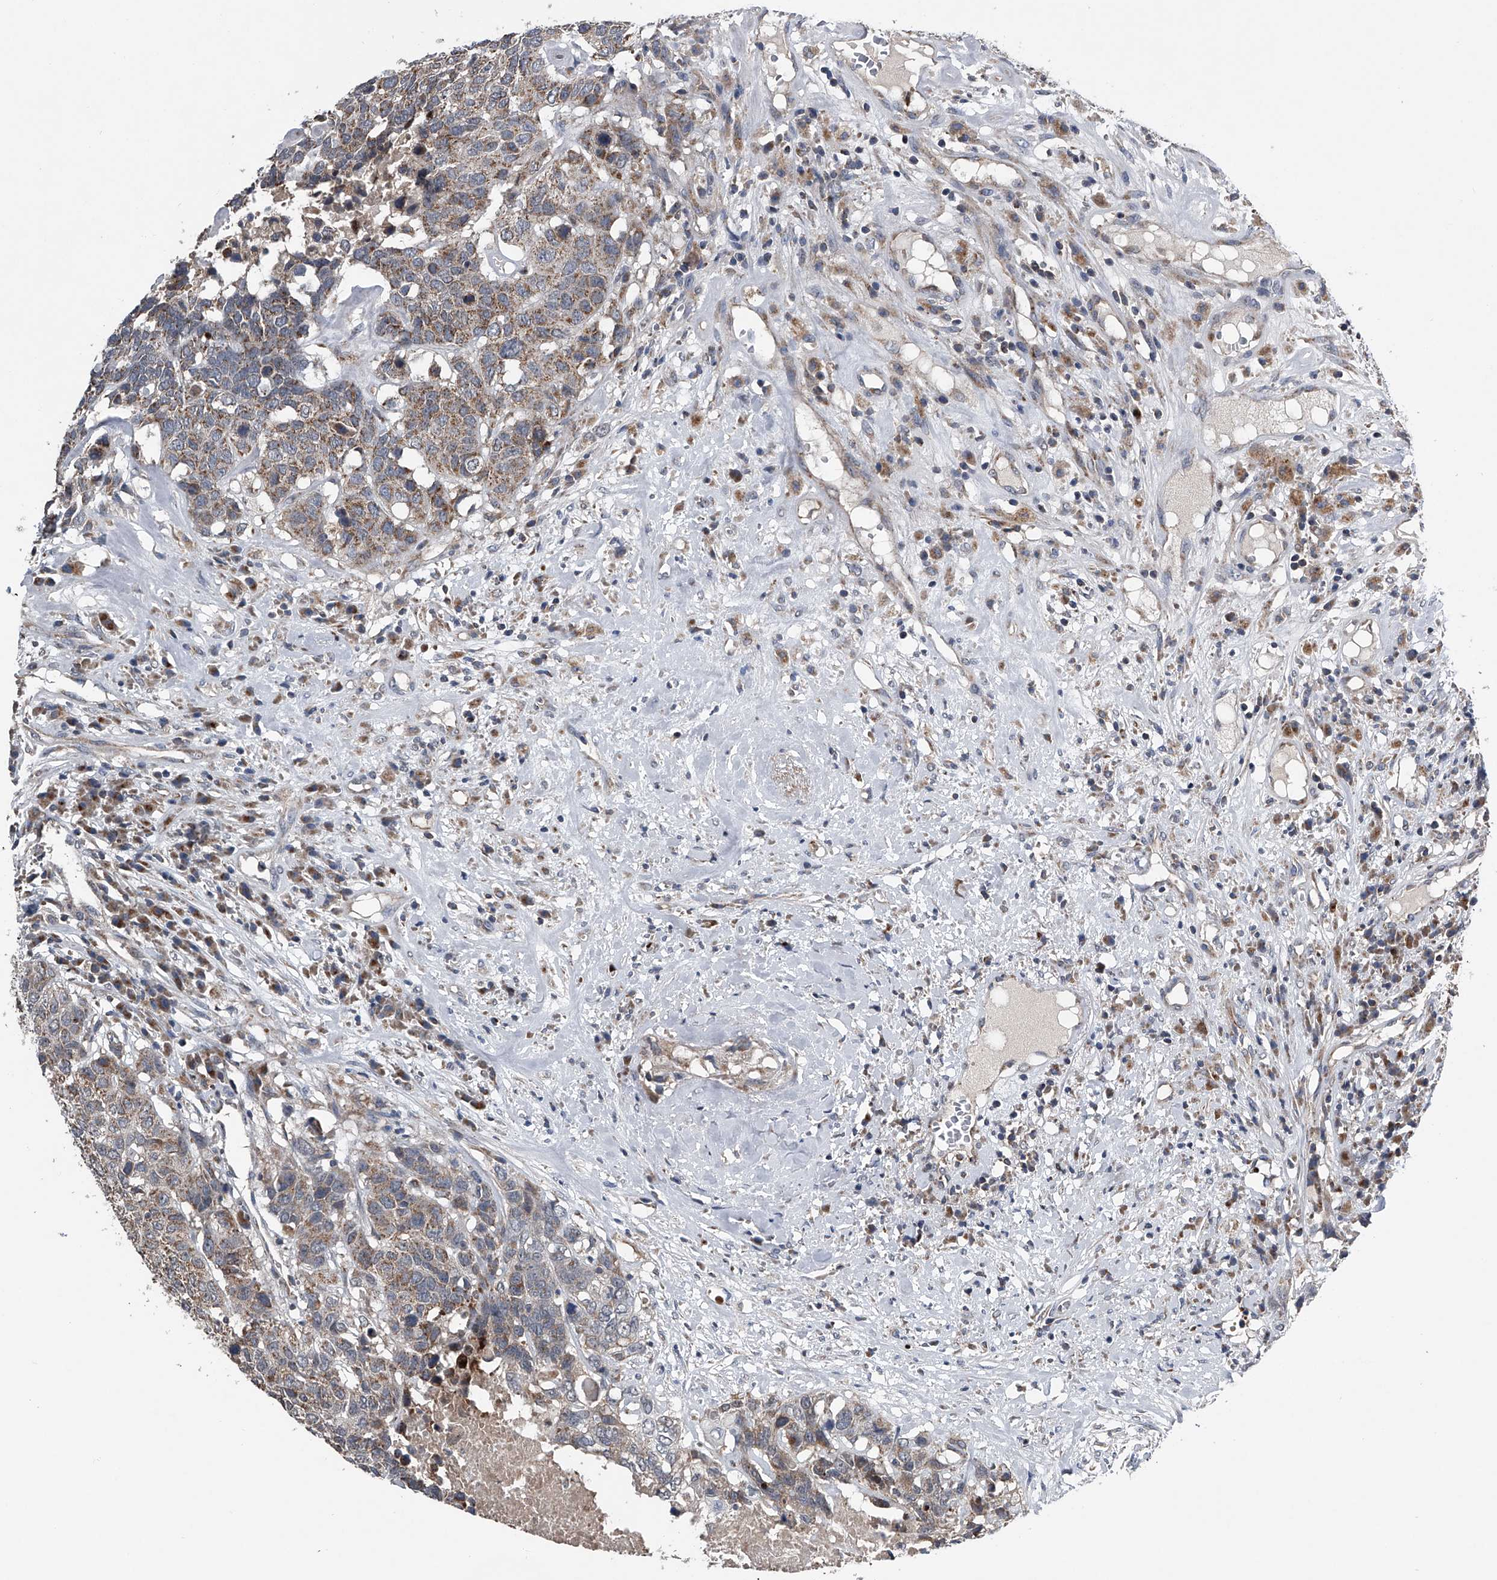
{"staining": {"intensity": "moderate", "quantity": ">75%", "location": "cytoplasmic/membranous"}, "tissue": "head and neck cancer", "cell_type": "Tumor cells", "image_type": "cancer", "snomed": [{"axis": "morphology", "description": "Squamous cell carcinoma, NOS"}, {"axis": "topography", "description": "Head-Neck"}], "caption": "A brown stain labels moderate cytoplasmic/membranous expression of a protein in human squamous cell carcinoma (head and neck) tumor cells. (DAB = brown stain, brightfield microscopy at high magnification).", "gene": "LYRM4", "patient": {"sex": "male", "age": 66}}